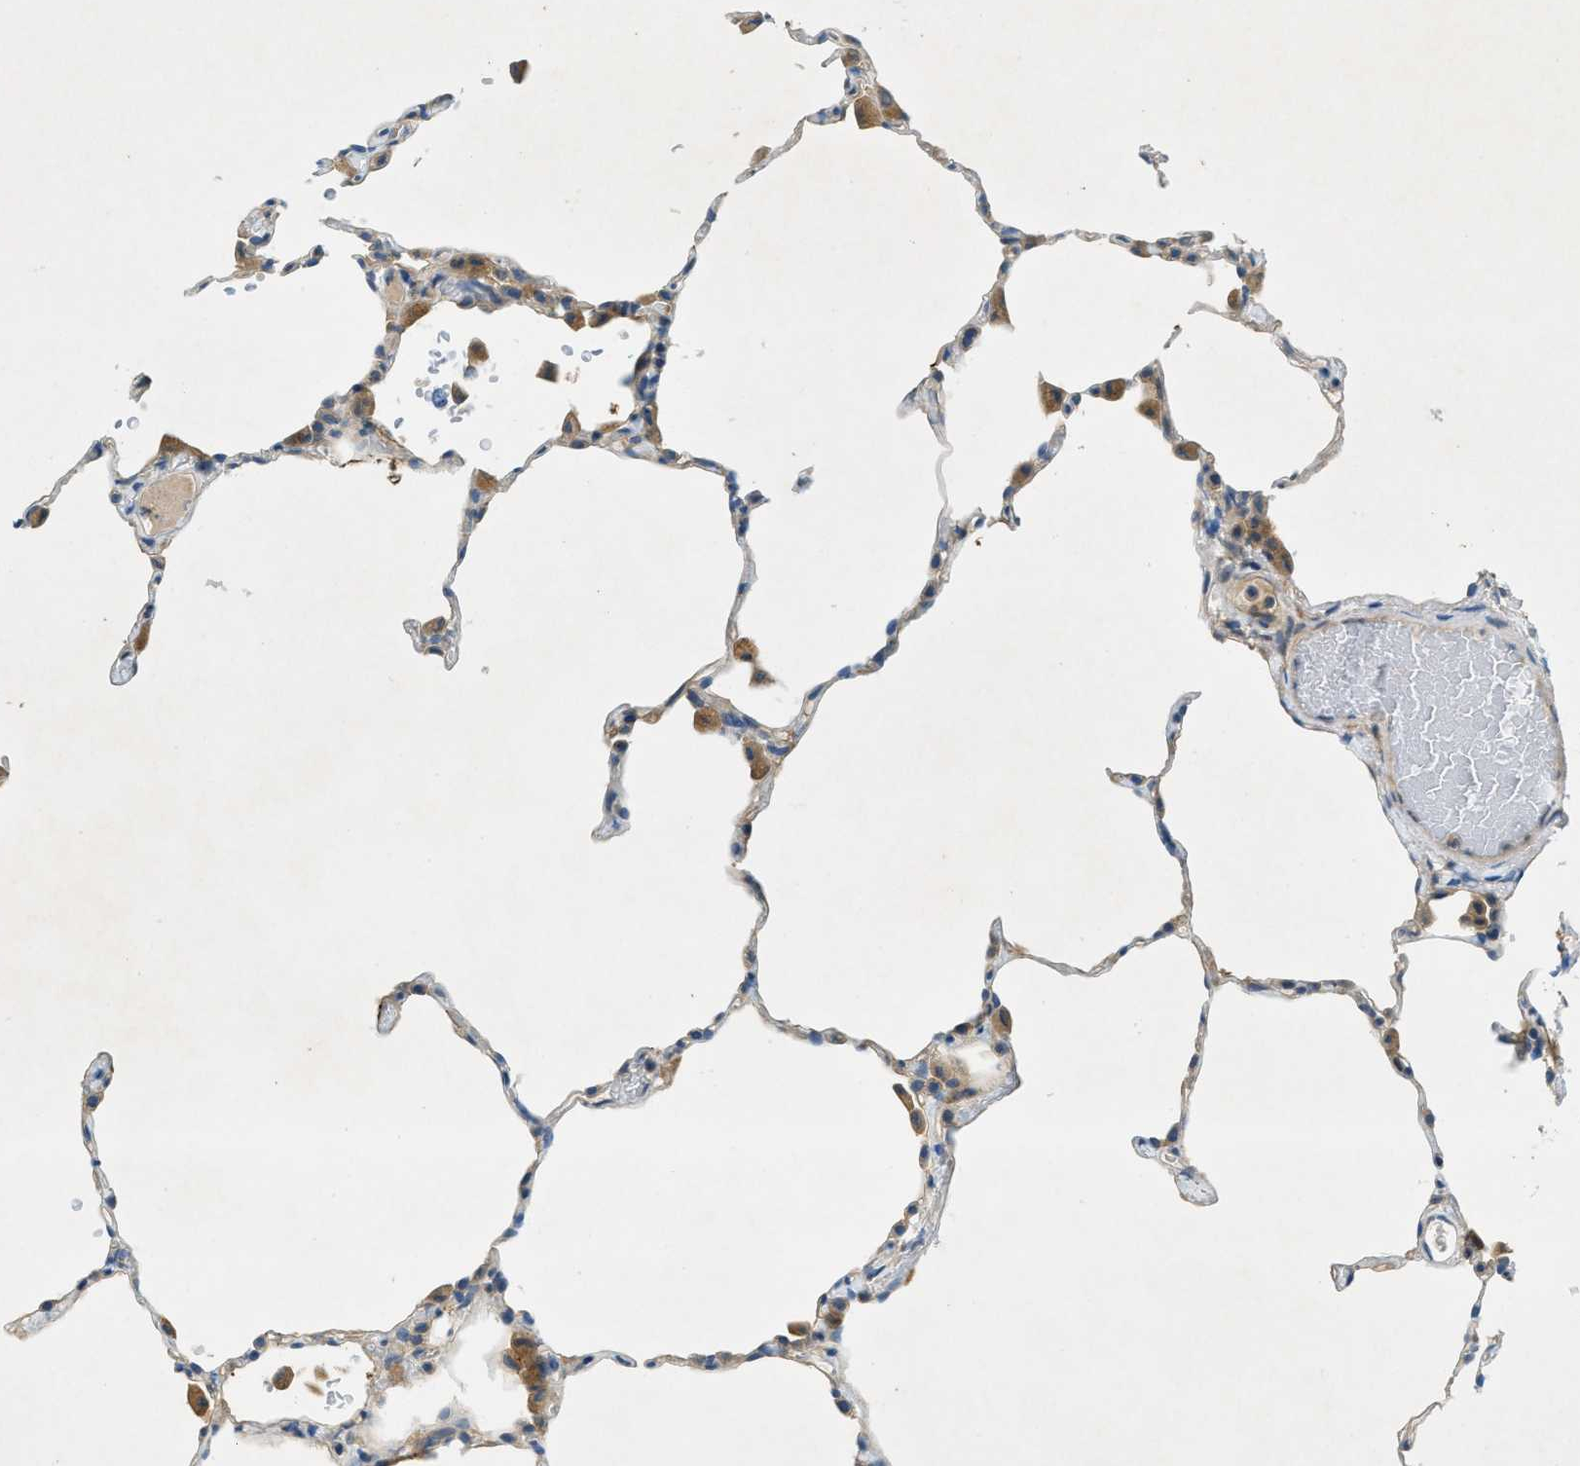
{"staining": {"intensity": "negative", "quantity": "none", "location": "none"}, "tissue": "lung", "cell_type": "Alveolar cells", "image_type": "normal", "snomed": [{"axis": "morphology", "description": "Normal tissue, NOS"}, {"axis": "topography", "description": "Lung"}], "caption": "DAB (3,3'-diaminobenzidine) immunohistochemical staining of benign human lung exhibits no significant expression in alveolar cells.", "gene": "RIPK2", "patient": {"sex": "female", "age": 49}}